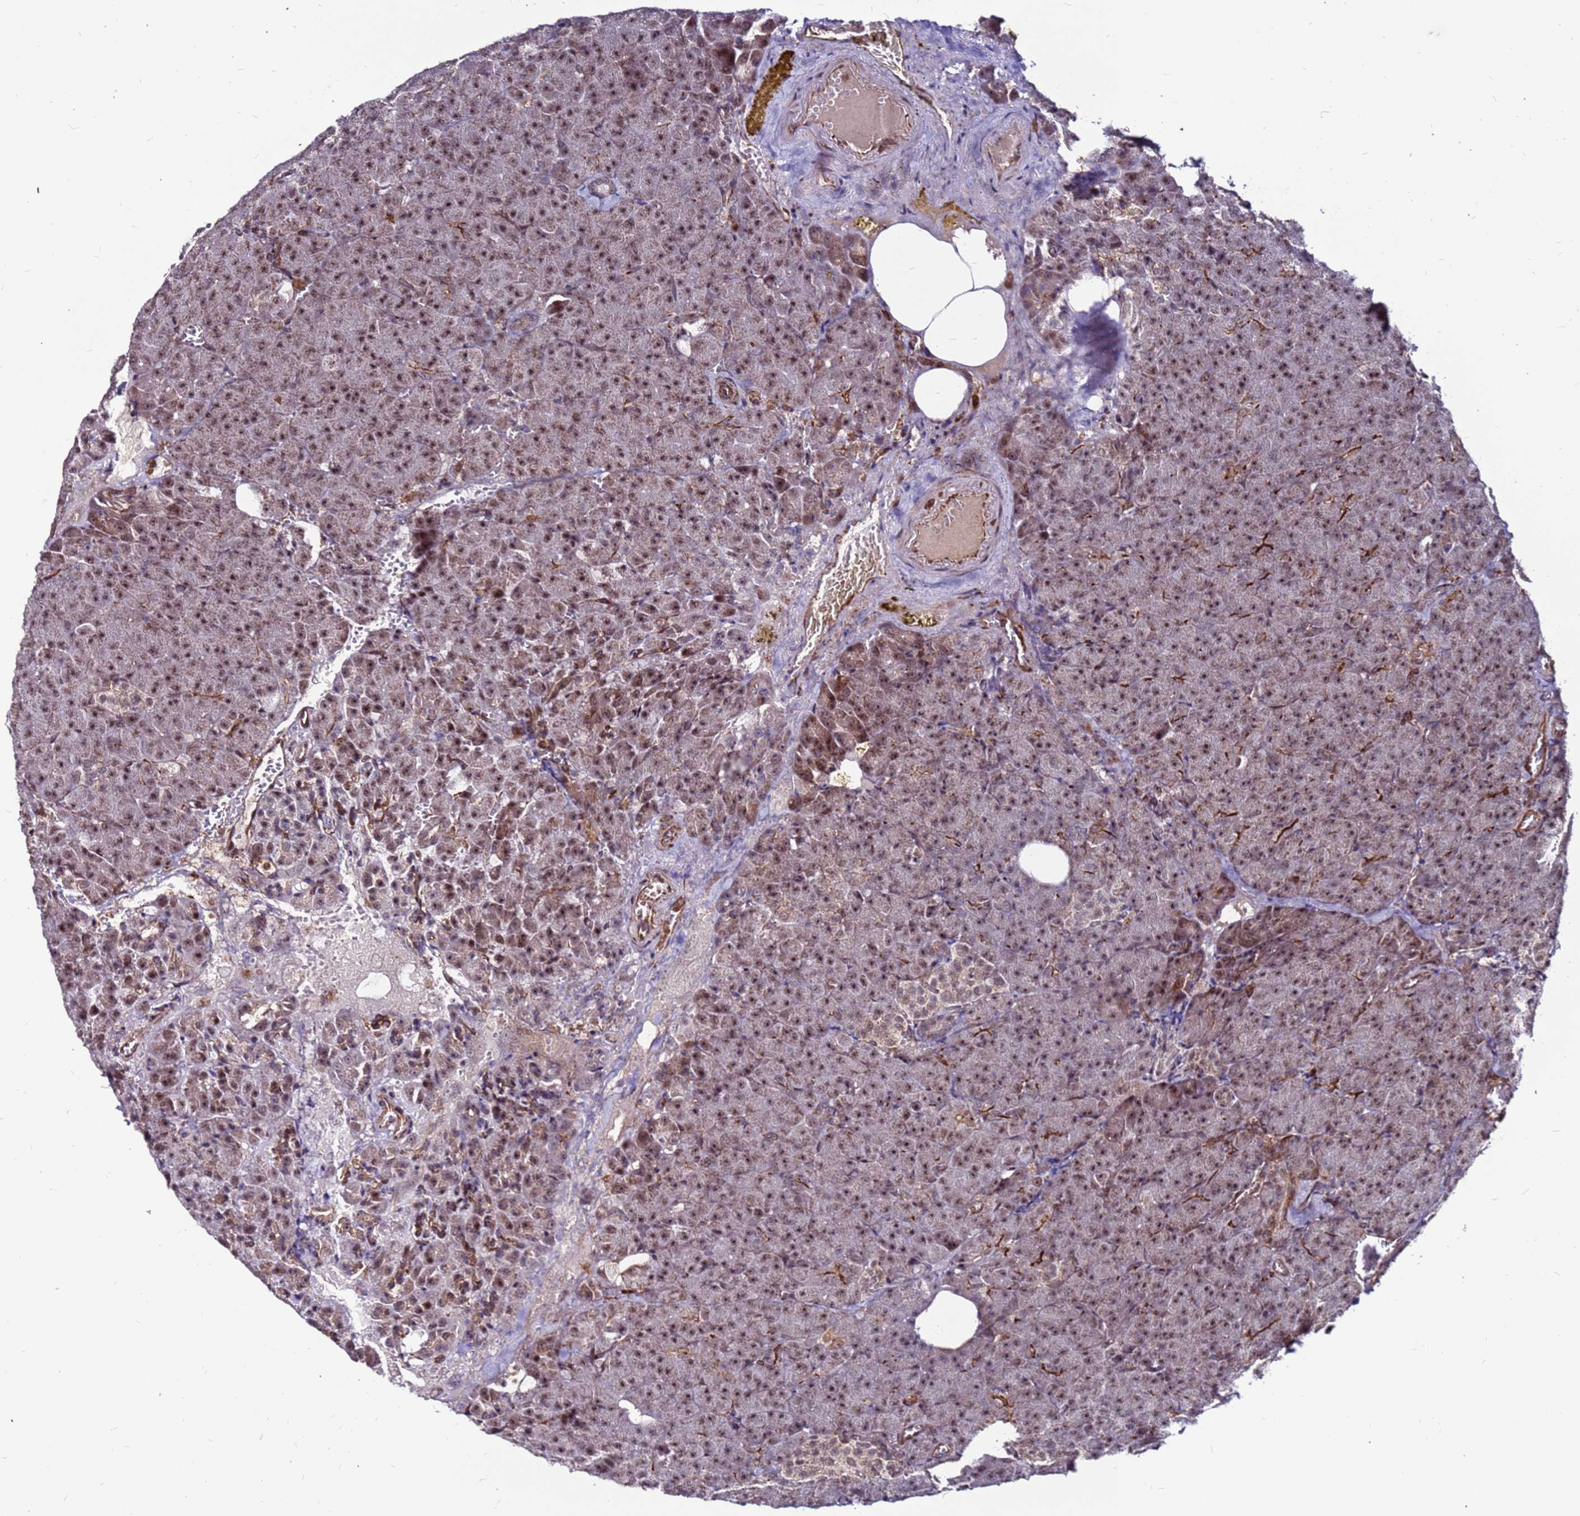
{"staining": {"intensity": "moderate", "quantity": ">75%", "location": "cytoplasmic/membranous,nuclear"}, "tissue": "pancreas", "cell_type": "Exocrine glandular cells", "image_type": "normal", "snomed": [{"axis": "morphology", "description": "Normal tissue, NOS"}, {"axis": "topography", "description": "Pancreas"}], "caption": "Immunohistochemical staining of benign human pancreas reveals medium levels of moderate cytoplasmic/membranous,nuclear staining in about >75% of exocrine glandular cells.", "gene": "CLK3", "patient": {"sex": "female", "age": 74}}